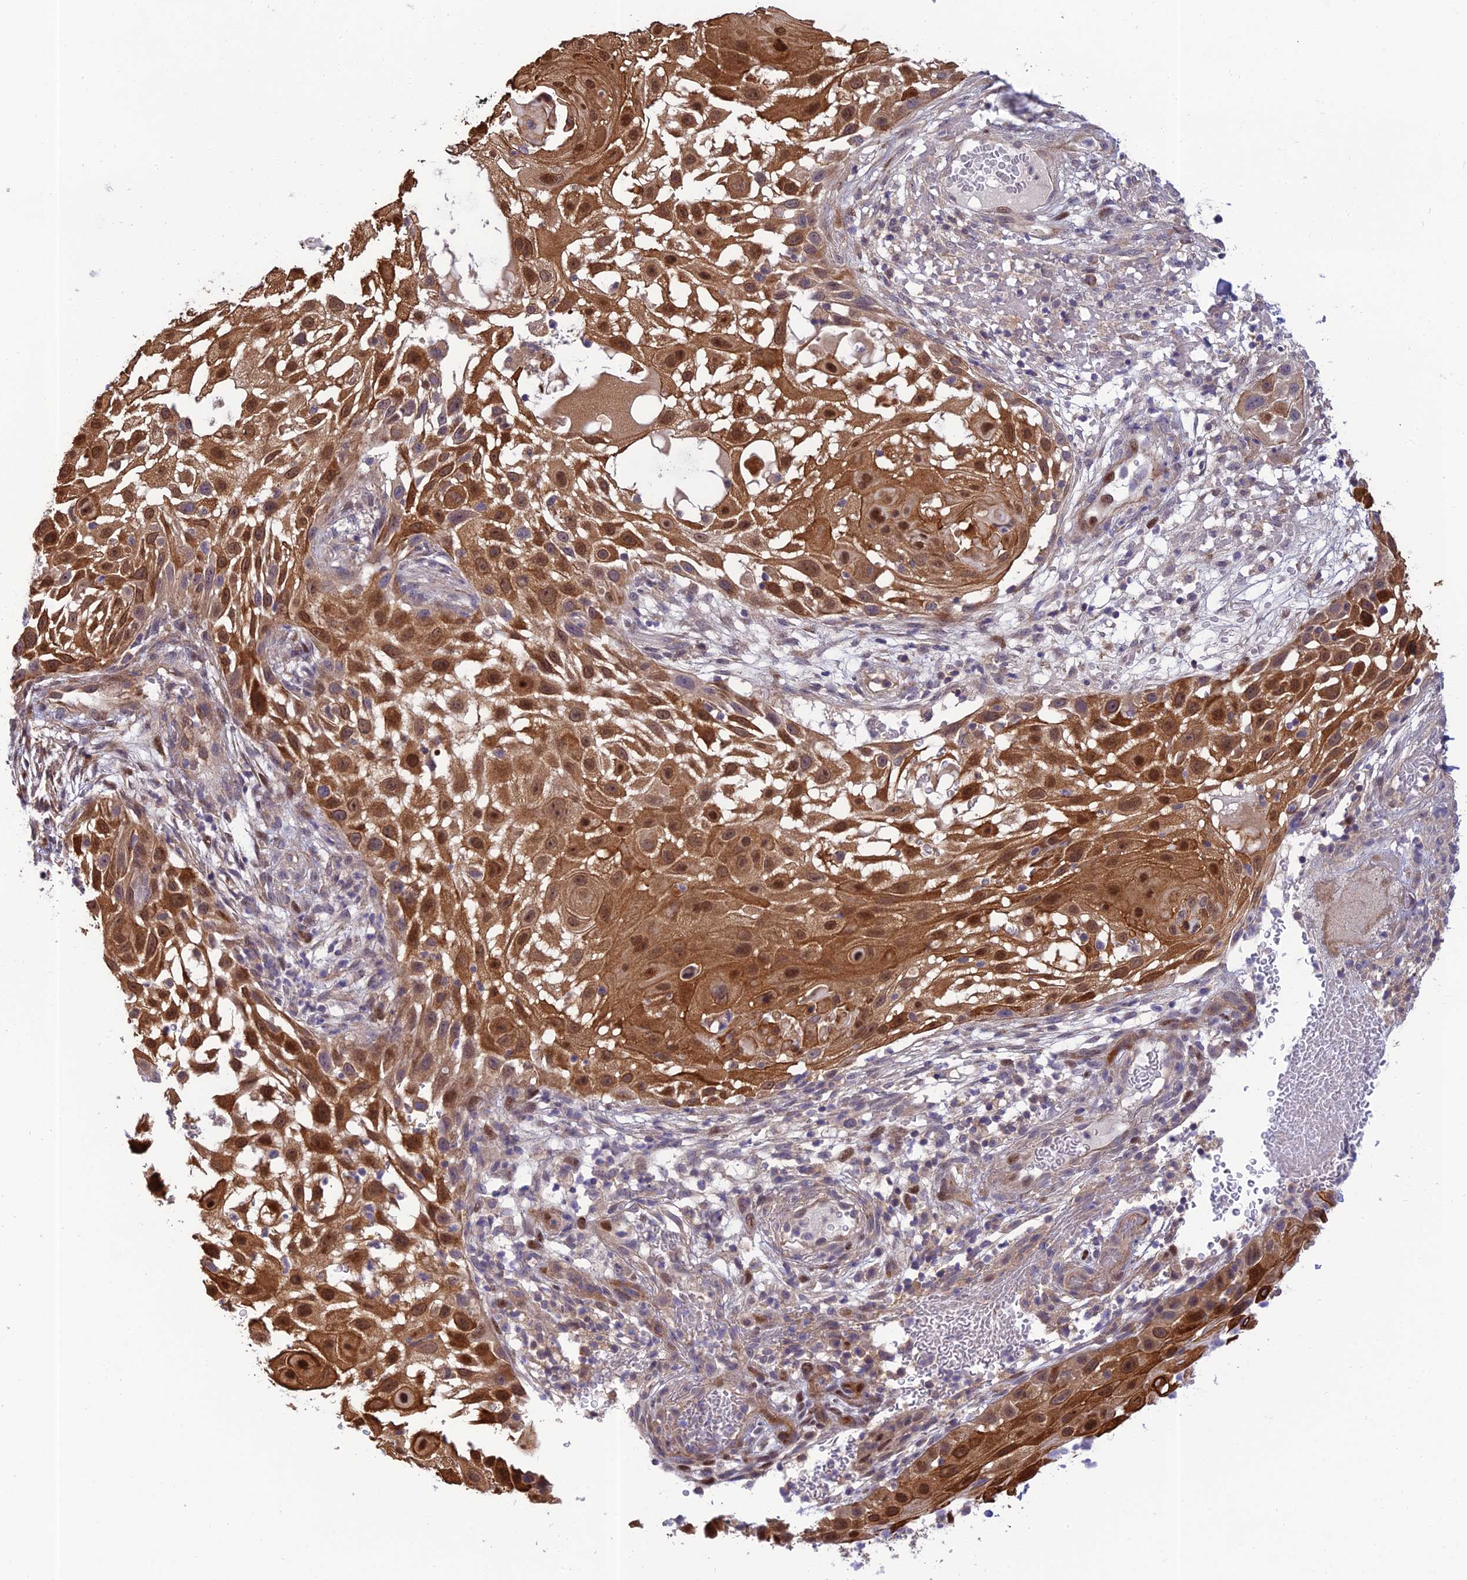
{"staining": {"intensity": "moderate", "quantity": ">75%", "location": "cytoplasmic/membranous,nuclear"}, "tissue": "skin cancer", "cell_type": "Tumor cells", "image_type": "cancer", "snomed": [{"axis": "morphology", "description": "Squamous cell carcinoma, NOS"}, {"axis": "topography", "description": "Skin"}], "caption": "There is medium levels of moderate cytoplasmic/membranous and nuclear expression in tumor cells of skin cancer, as demonstrated by immunohistochemical staining (brown color).", "gene": "ZNF584", "patient": {"sex": "female", "age": 44}}